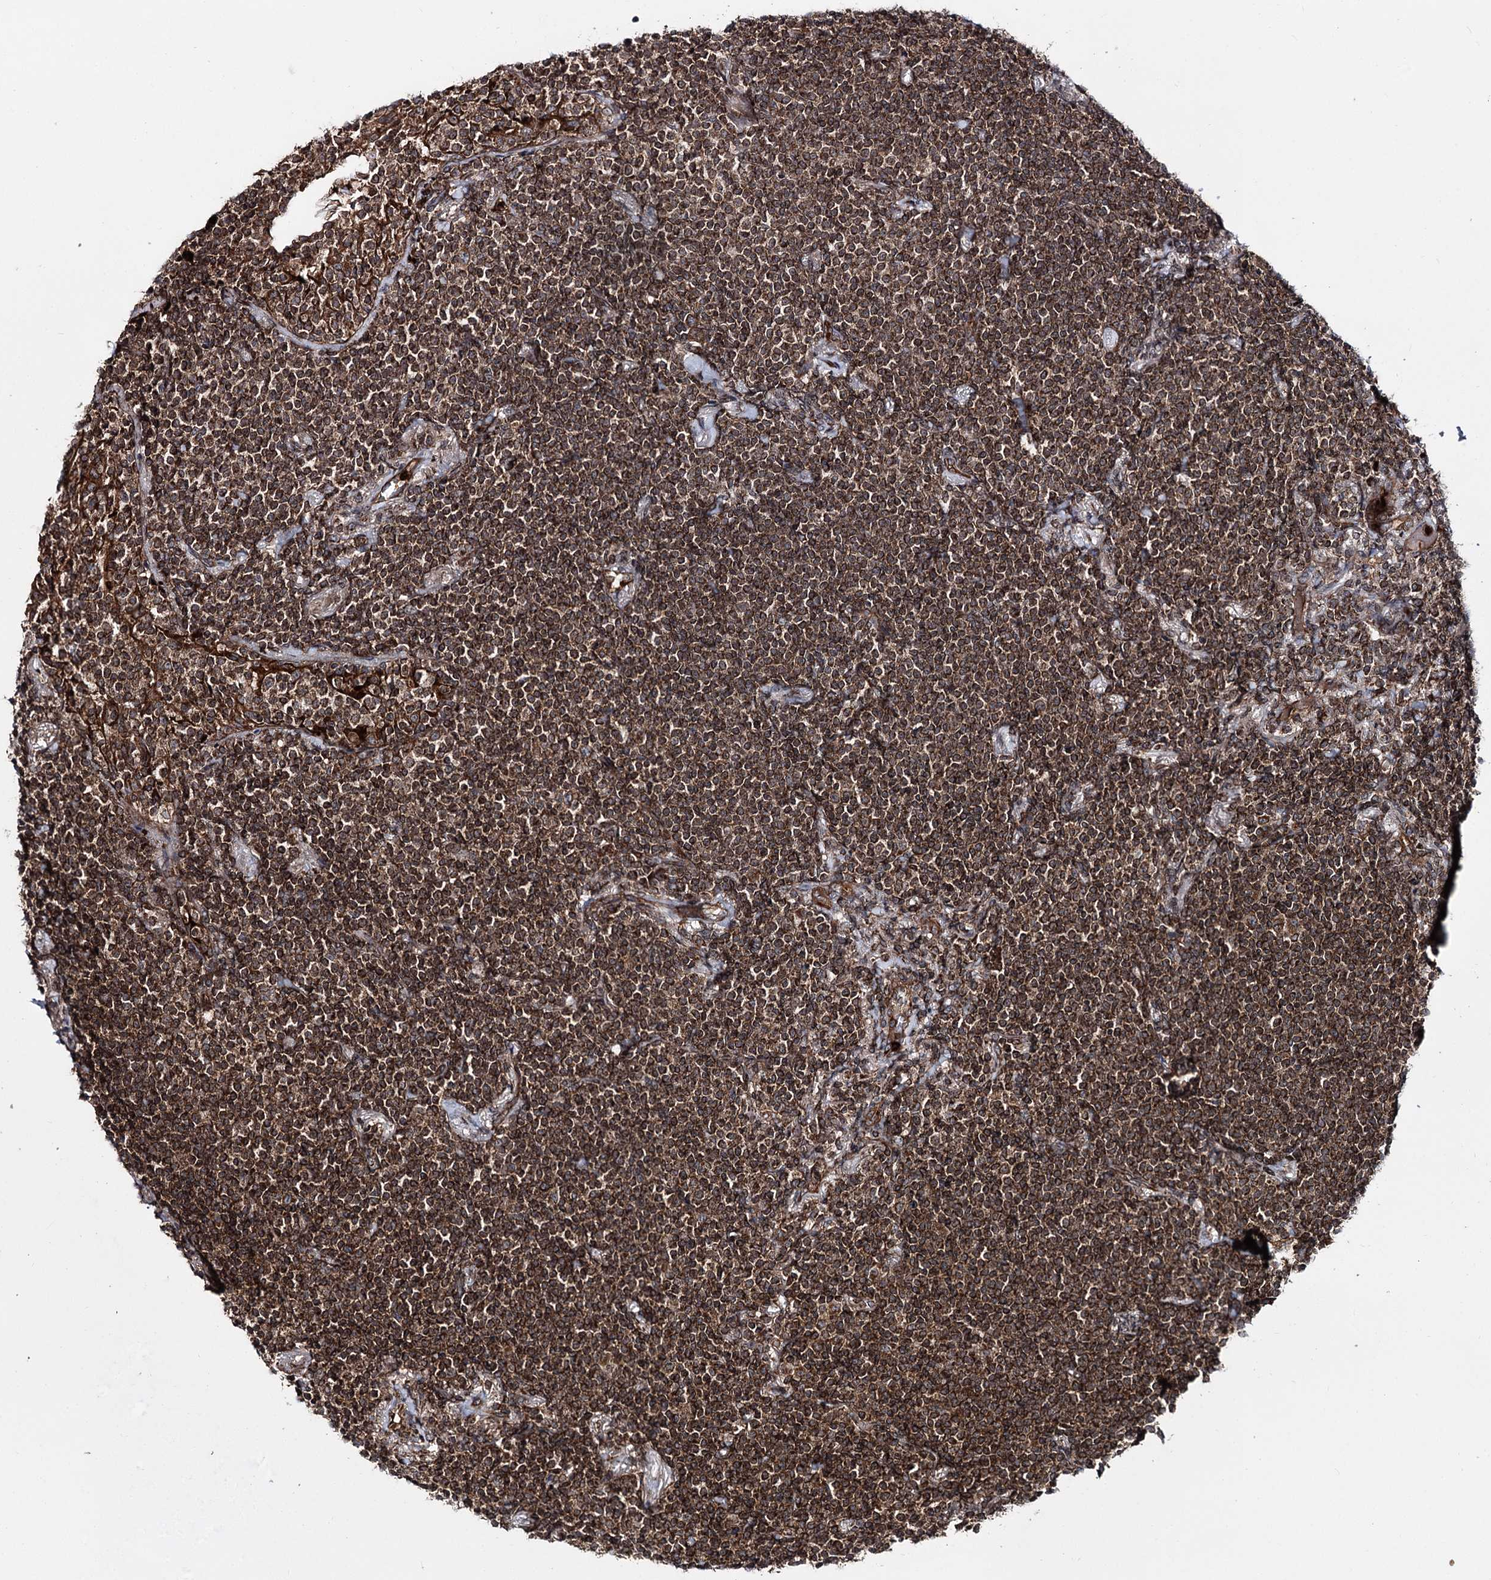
{"staining": {"intensity": "strong", "quantity": ">75%", "location": "cytoplasmic/membranous"}, "tissue": "lymphoma", "cell_type": "Tumor cells", "image_type": "cancer", "snomed": [{"axis": "morphology", "description": "Malignant lymphoma, non-Hodgkin's type, Low grade"}, {"axis": "topography", "description": "Lung"}], "caption": "Low-grade malignant lymphoma, non-Hodgkin's type was stained to show a protein in brown. There is high levels of strong cytoplasmic/membranous expression in approximately >75% of tumor cells.", "gene": "FGFR1OP2", "patient": {"sex": "female", "age": 71}}